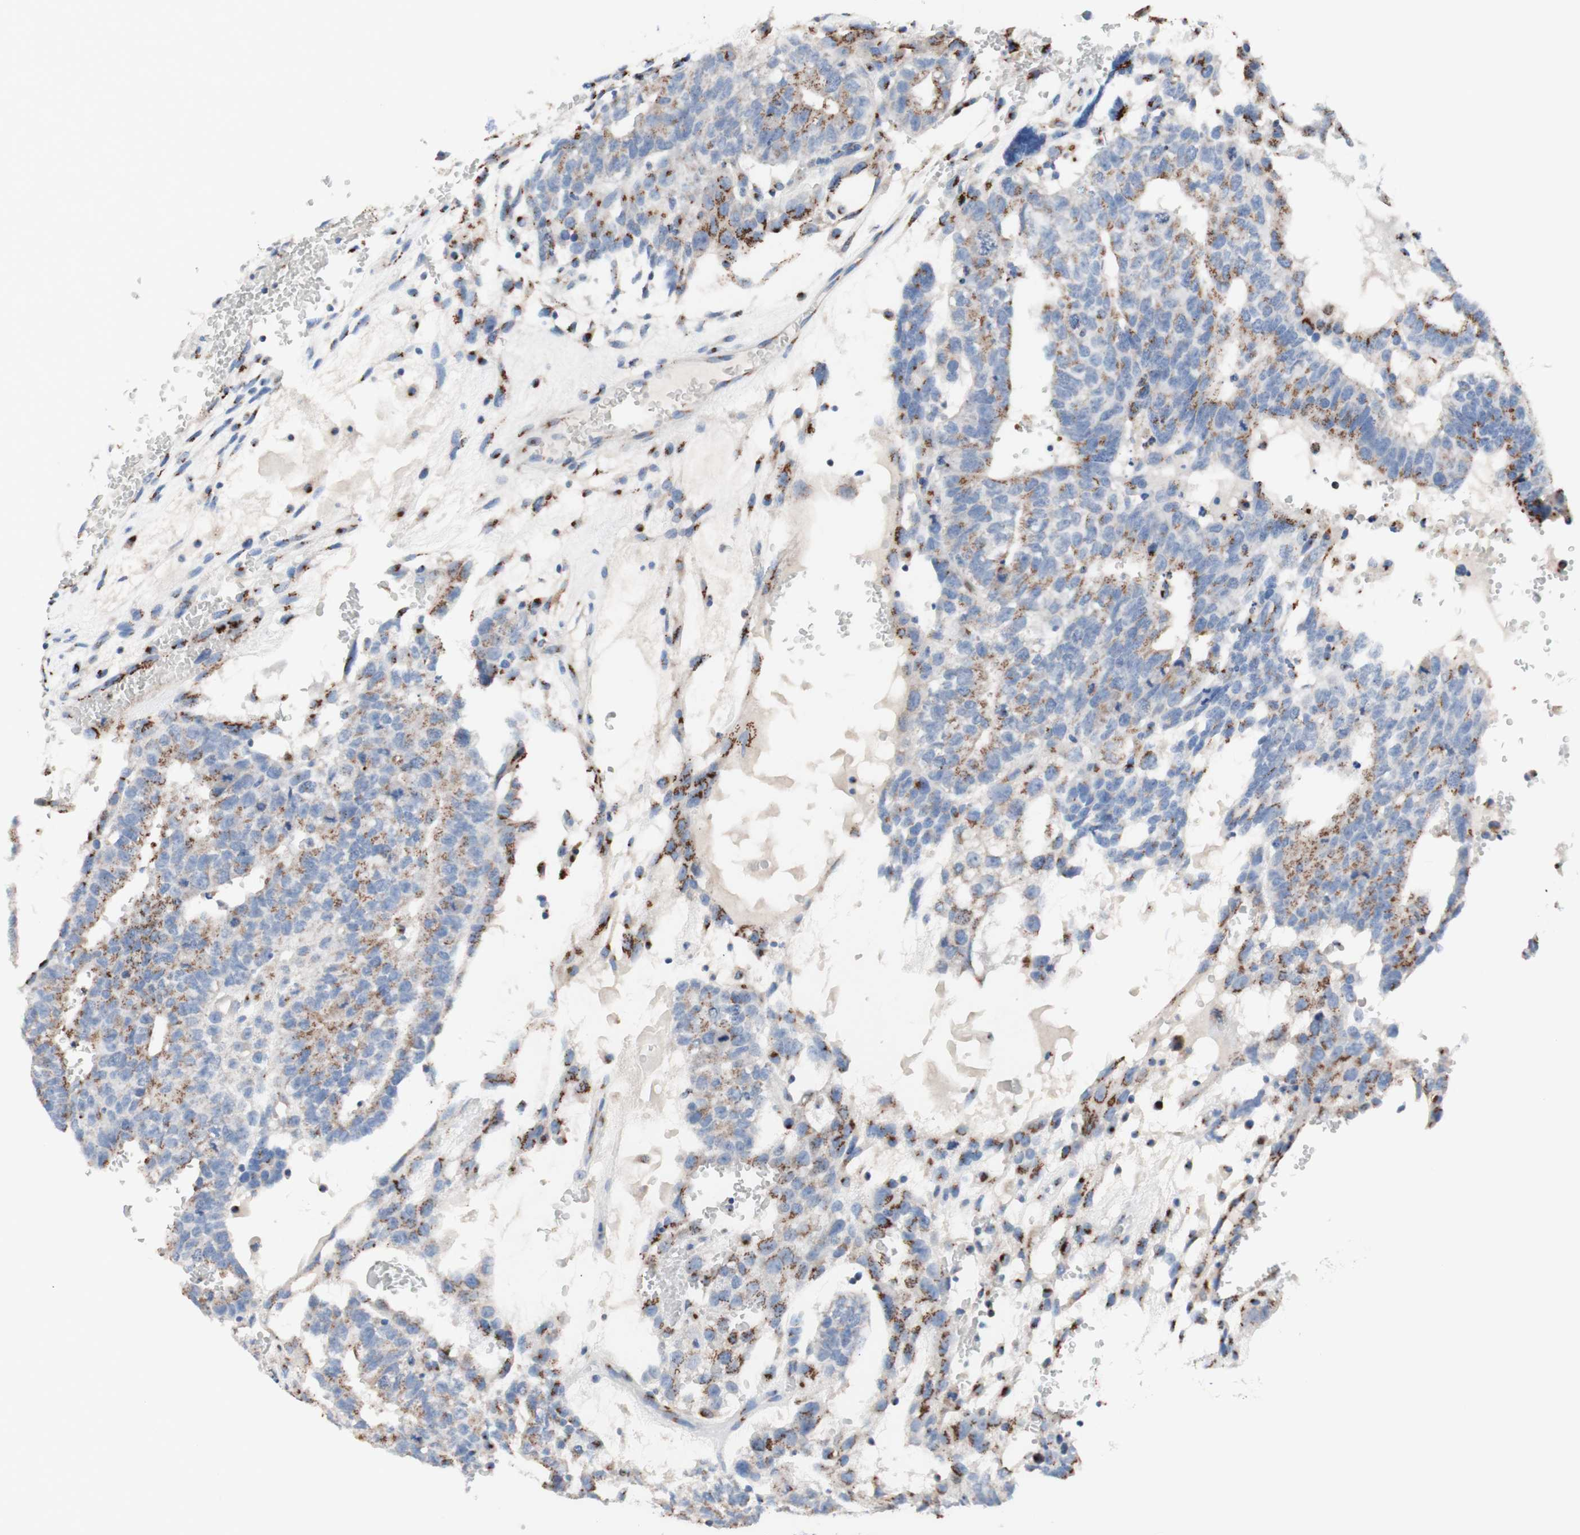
{"staining": {"intensity": "moderate", "quantity": "25%-75%", "location": "cytoplasmic/membranous"}, "tissue": "testis cancer", "cell_type": "Tumor cells", "image_type": "cancer", "snomed": [{"axis": "morphology", "description": "Seminoma, NOS"}, {"axis": "morphology", "description": "Carcinoma, Embryonal, NOS"}, {"axis": "topography", "description": "Testis"}], "caption": "Protein expression analysis of testis cancer (seminoma) reveals moderate cytoplasmic/membranous staining in about 25%-75% of tumor cells.", "gene": "GALNT2", "patient": {"sex": "male", "age": 52}}